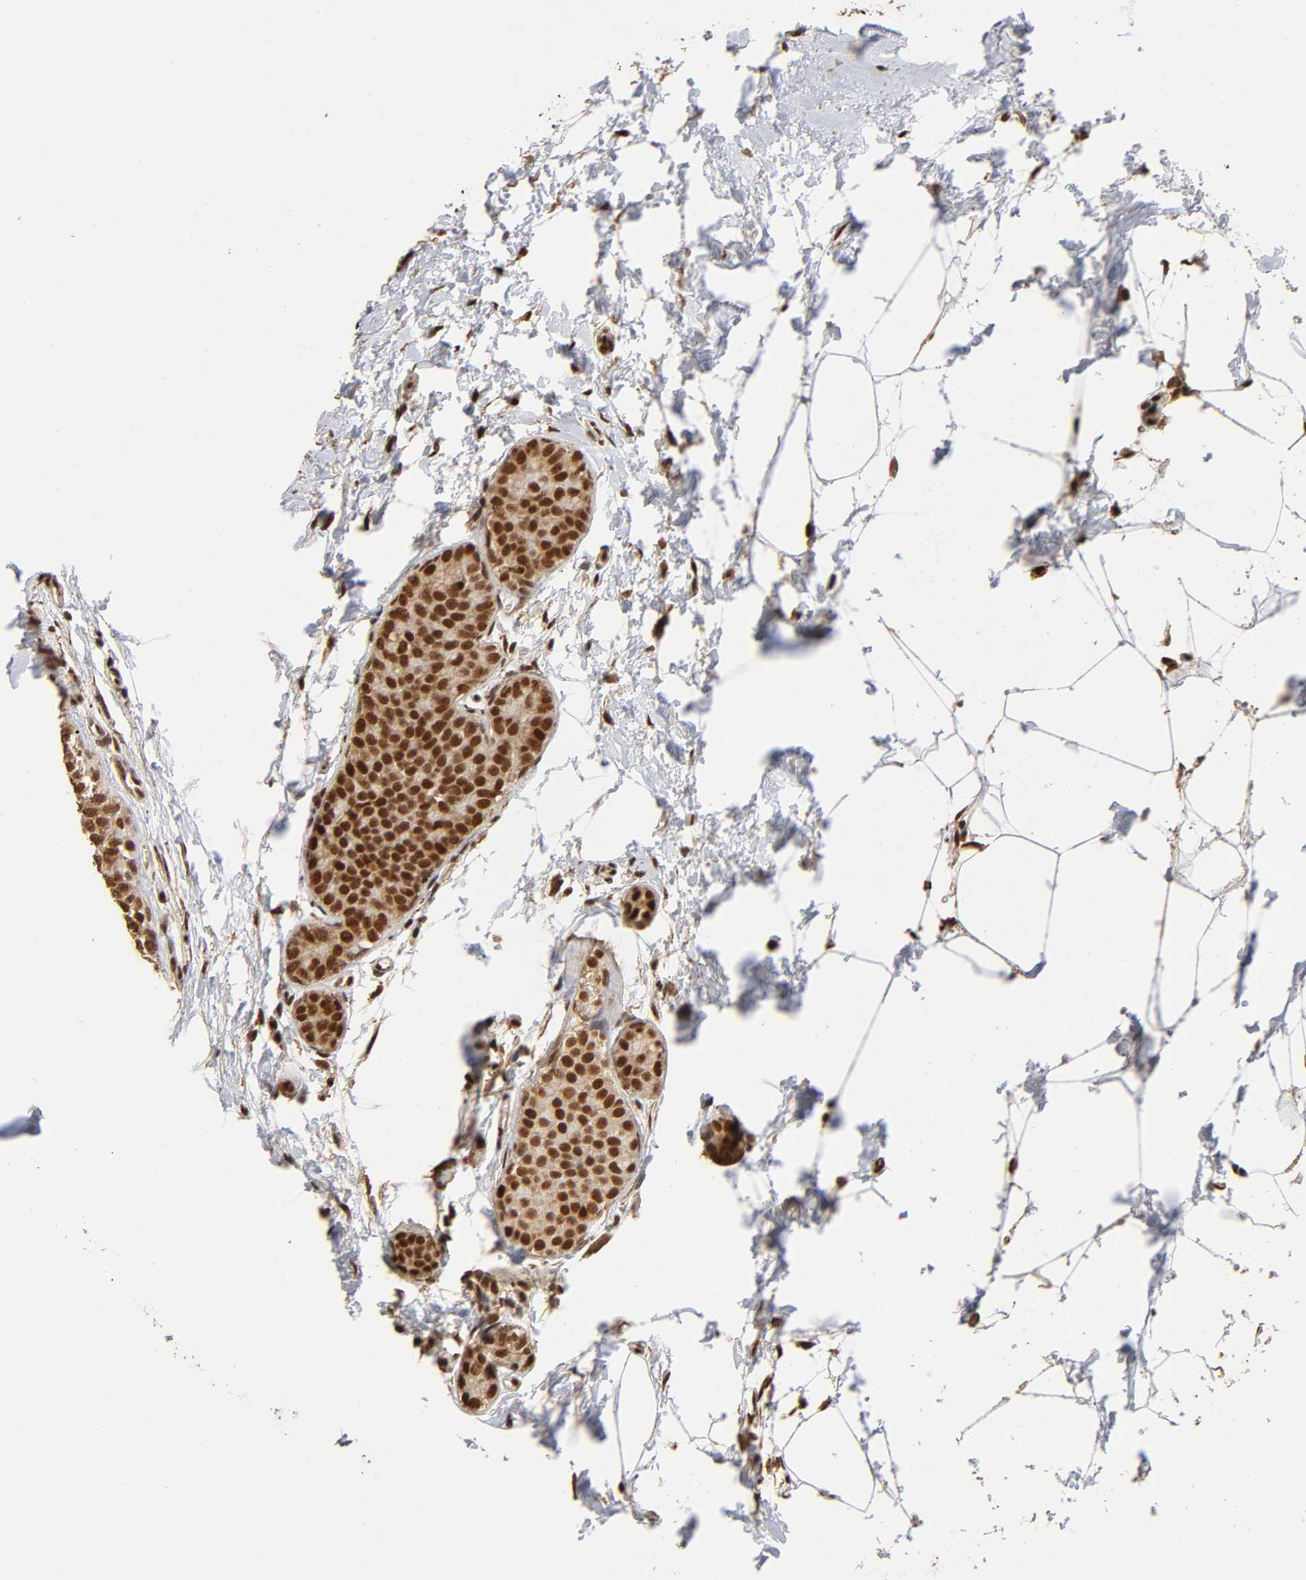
{"staining": {"intensity": "strong", "quantity": ">75%", "location": "cytoplasmic/membranous,nuclear"}, "tissue": "breast cancer", "cell_type": "Tumor cells", "image_type": "cancer", "snomed": [{"axis": "morphology", "description": "Lobular carcinoma, in situ"}, {"axis": "morphology", "description": "Lobular carcinoma"}, {"axis": "topography", "description": "Breast"}], "caption": "This is a photomicrograph of IHC staining of breast cancer, which shows strong expression in the cytoplasmic/membranous and nuclear of tumor cells.", "gene": "RNF122", "patient": {"sex": "female", "age": 41}}